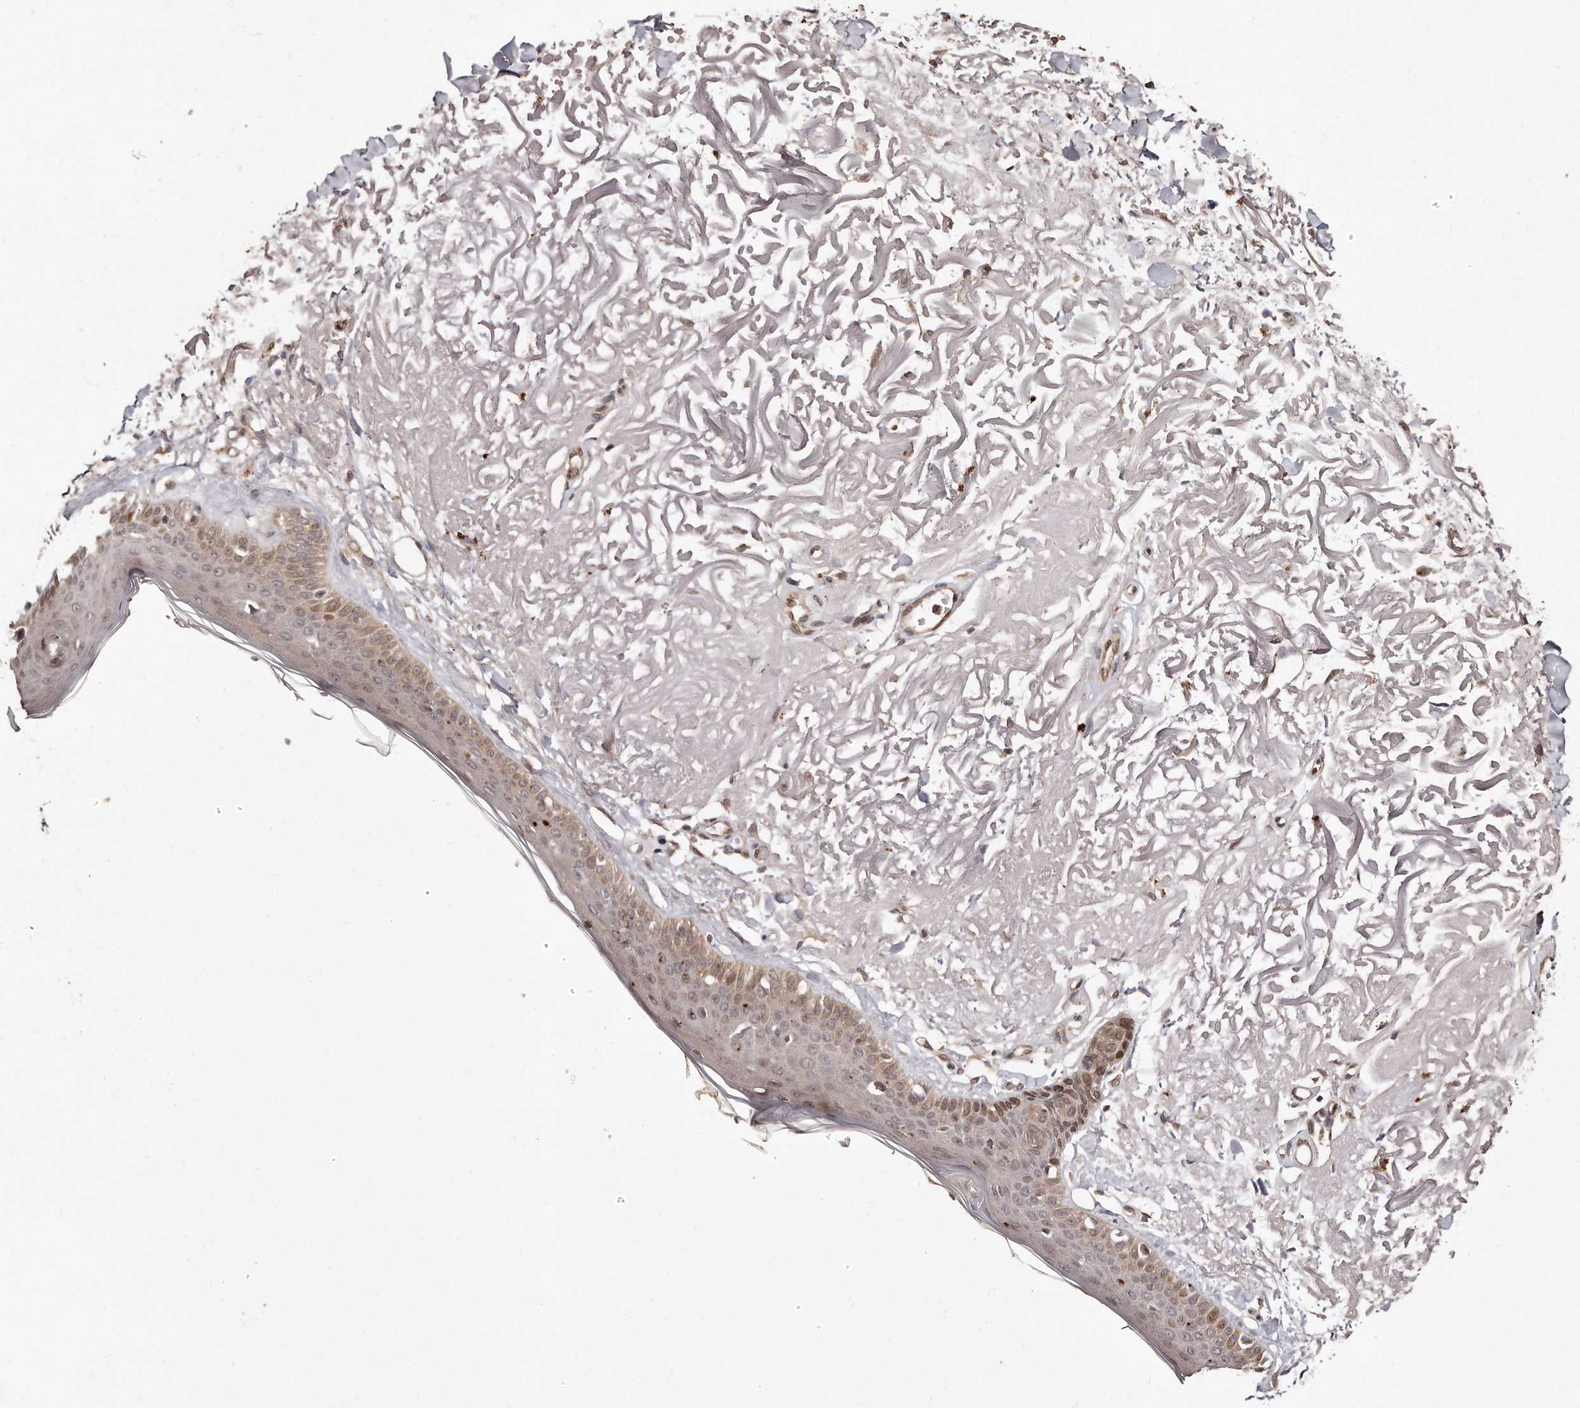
{"staining": {"intensity": "moderate", "quantity": ">75%", "location": "cytoplasmic/membranous,nuclear"}, "tissue": "skin", "cell_type": "Fibroblasts", "image_type": "normal", "snomed": [{"axis": "morphology", "description": "Normal tissue, NOS"}, {"axis": "topography", "description": "Skin"}, {"axis": "topography", "description": "Skeletal muscle"}], "caption": "Normal skin was stained to show a protein in brown. There is medium levels of moderate cytoplasmic/membranous,nuclear positivity in about >75% of fibroblasts.", "gene": "HASPIN", "patient": {"sex": "male", "age": 83}}